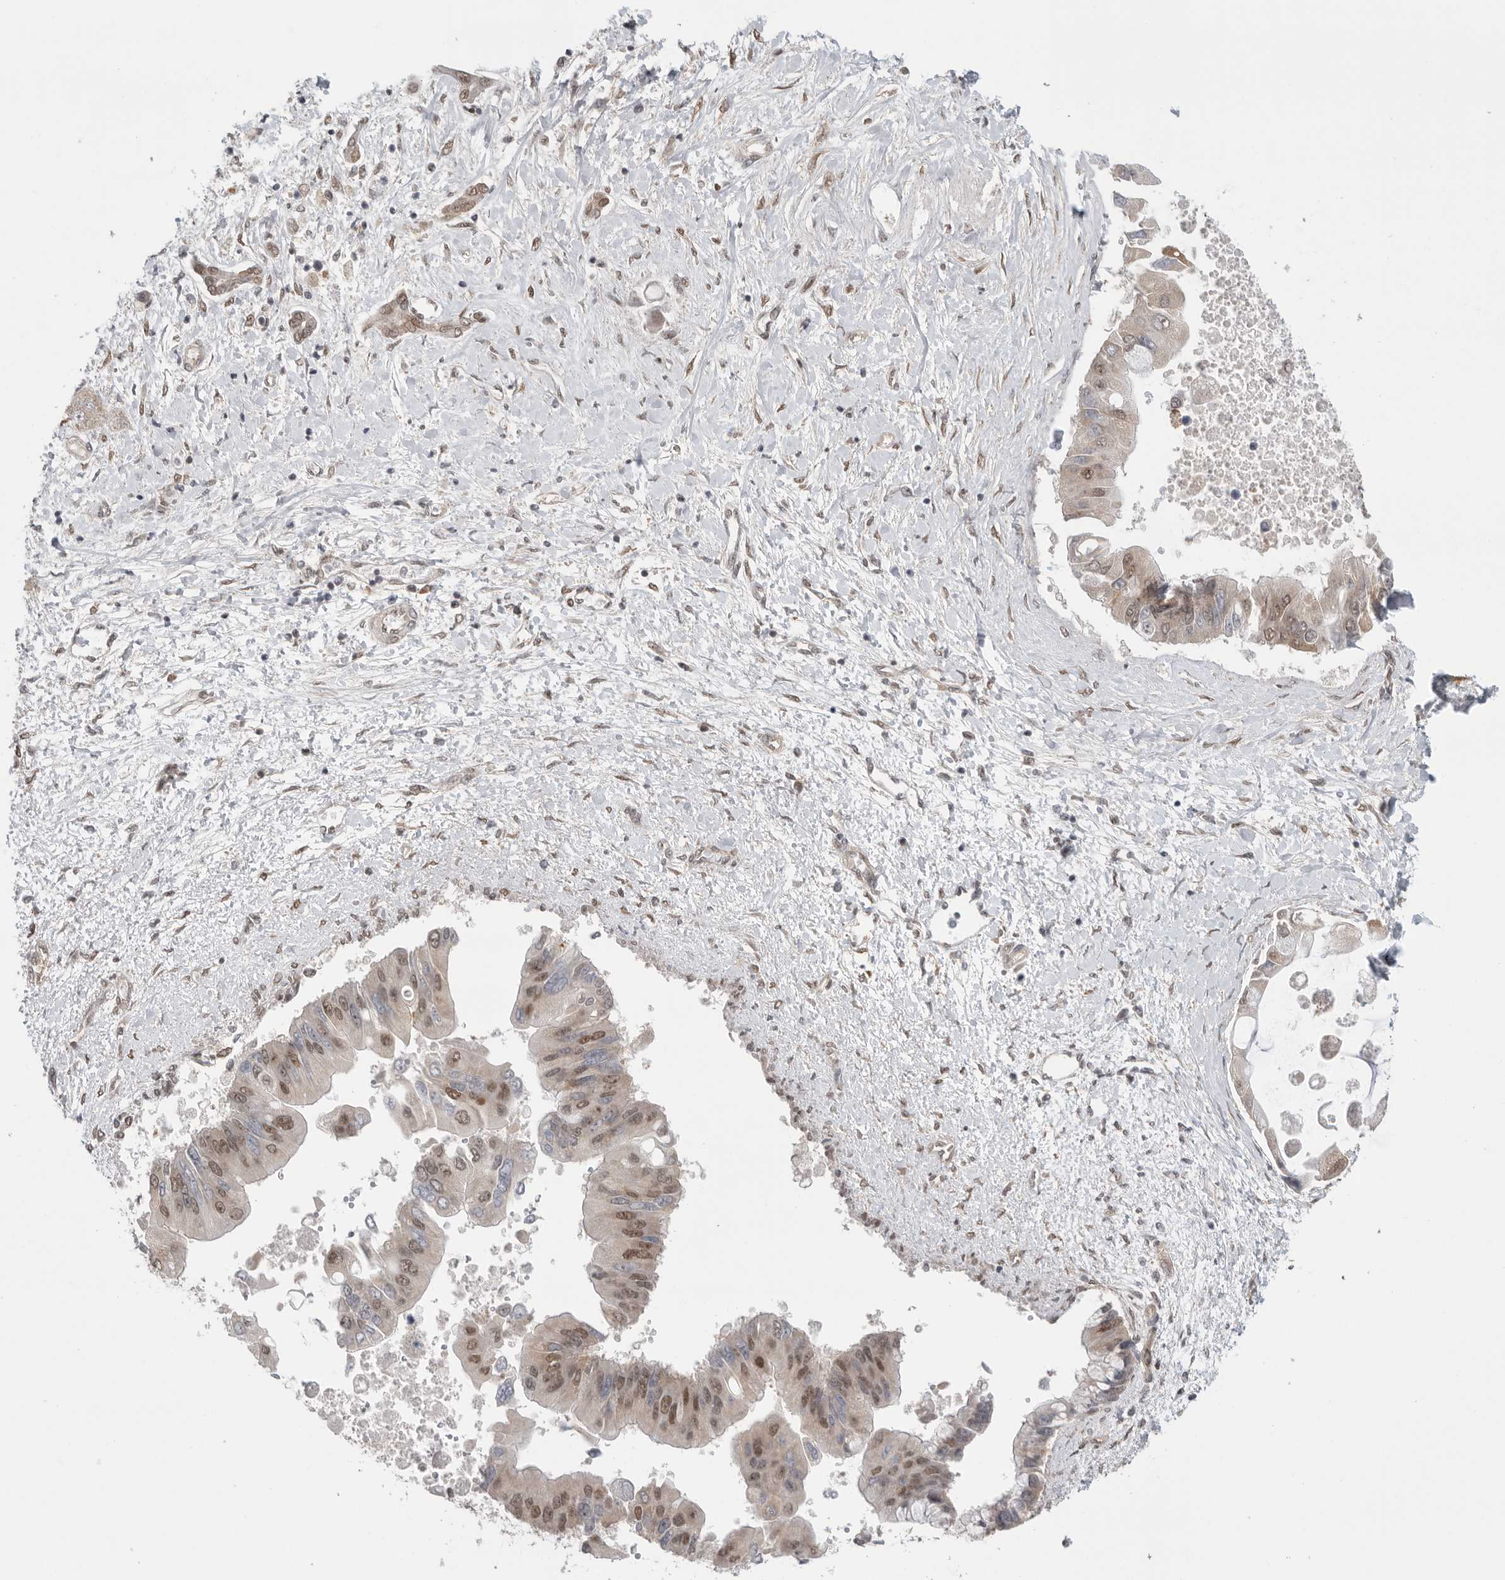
{"staining": {"intensity": "moderate", "quantity": ">75%", "location": "nuclear"}, "tissue": "liver cancer", "cell_type": "Tumor cells", "image_type": "cancer", "snomed": [{"axis": "morphology", "description": "Cholangiocarcinoma"}, {"axis": "topography", "description": "Liver"}], "caption": "The immunohistochemical stain labels moderate nuclear positivity in tumor cells of cholangiocarcinoma (liver) tissue. (DAB (3,3'-diaminobenzidine) = brown stain, brightfield microscopy at high magnification).", "gene": "VPS50", "patient": {"sex": "male", "age": 50}}